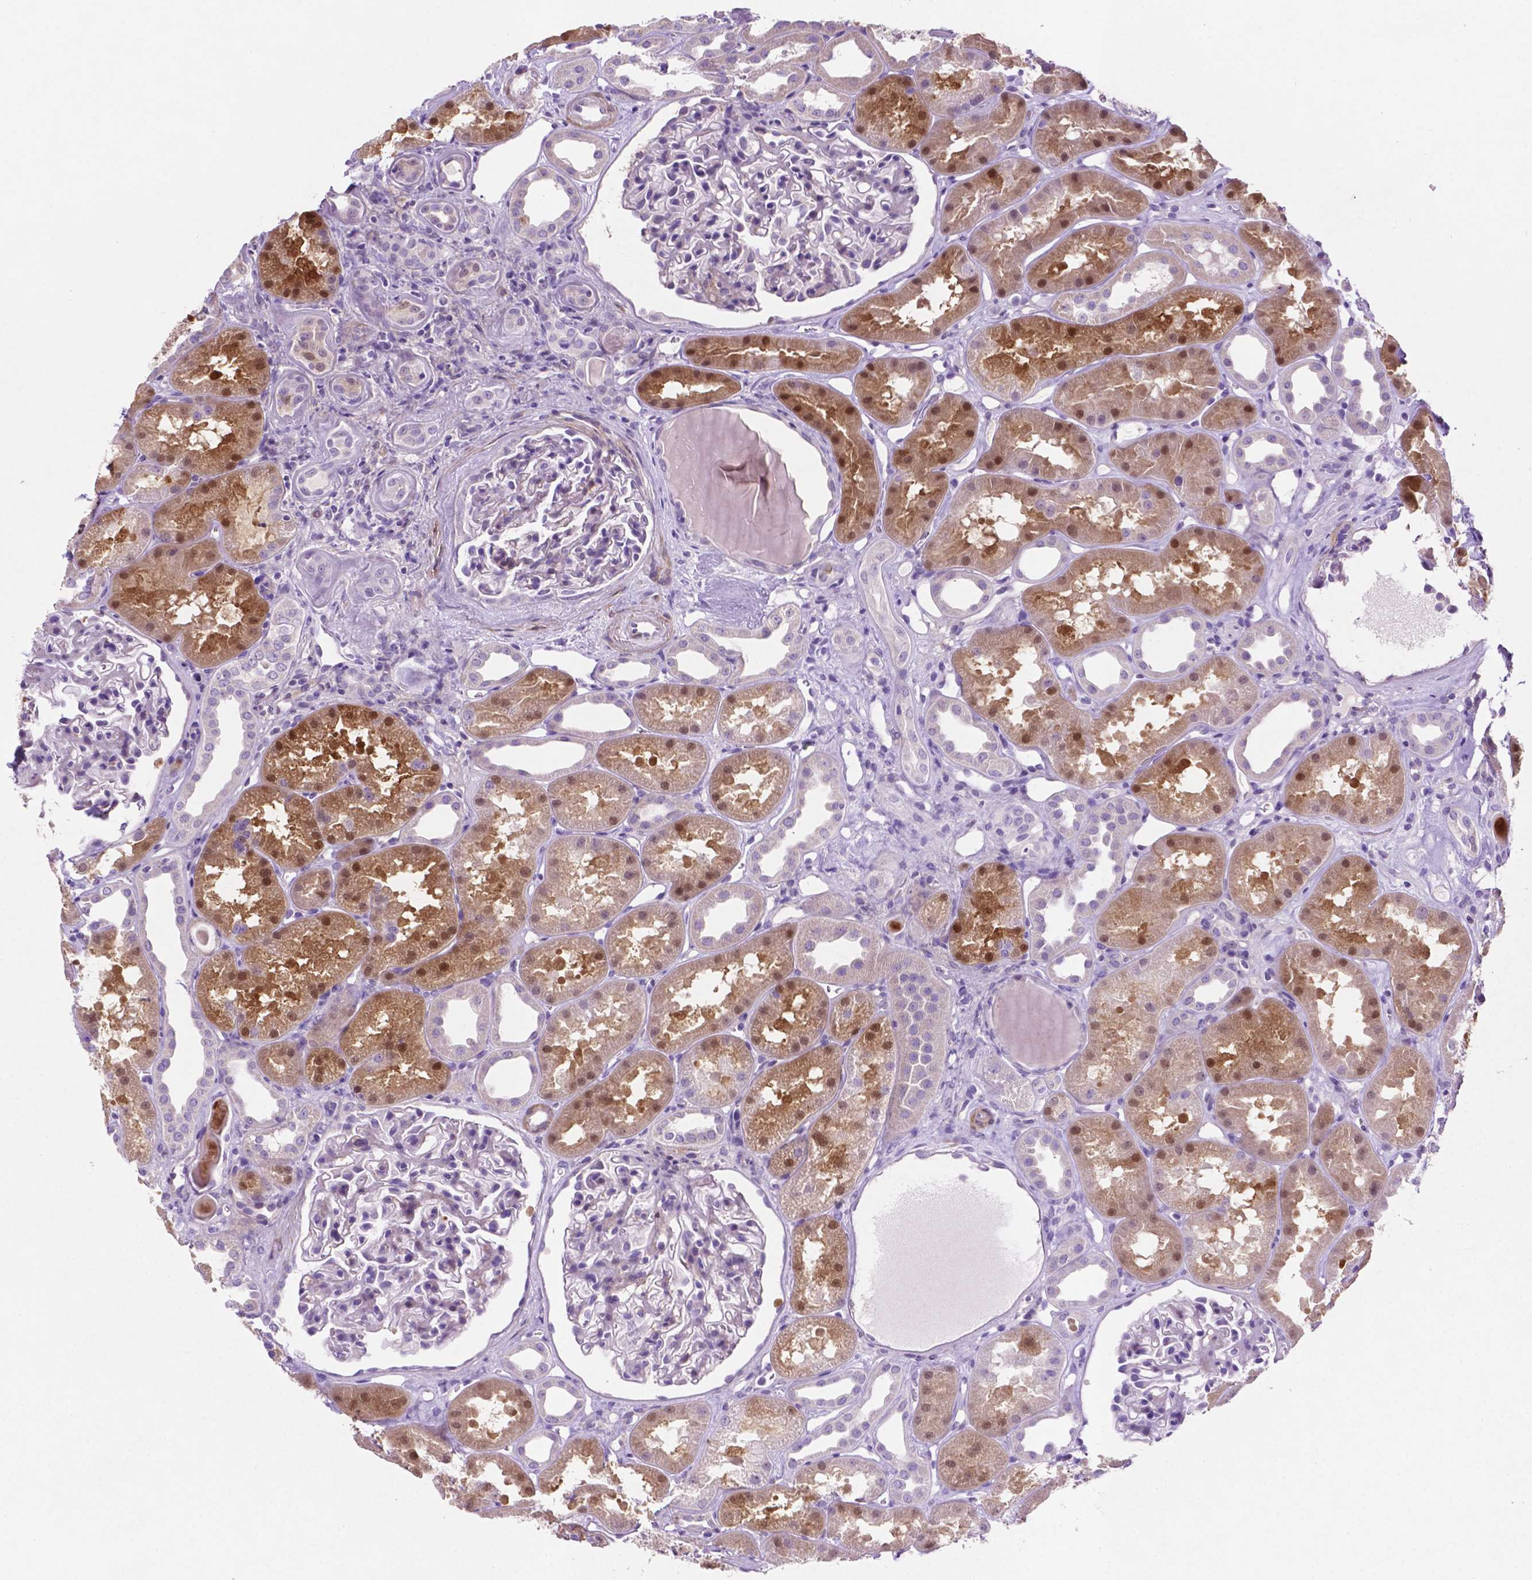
{"staining": {"intensity": "negative", "quantity": "none", "location": "none"}, "tissue": "kidney", "cell_type": "Cells in glomeruli", "image_type": "normal", "snomed": [{"axis": "morphology", "description": "Normal tissue, NOS"}, {"axis": "topography", "description": "Kidney"}], "caption": "DAB (3,3'-diaminobenzidine) immunohistochemical staining of benign human kidney exhibits no significant positivity in cells in glomeruli.", "gene": "ASPG", "patient": {"sex": "male", "age": 61}}